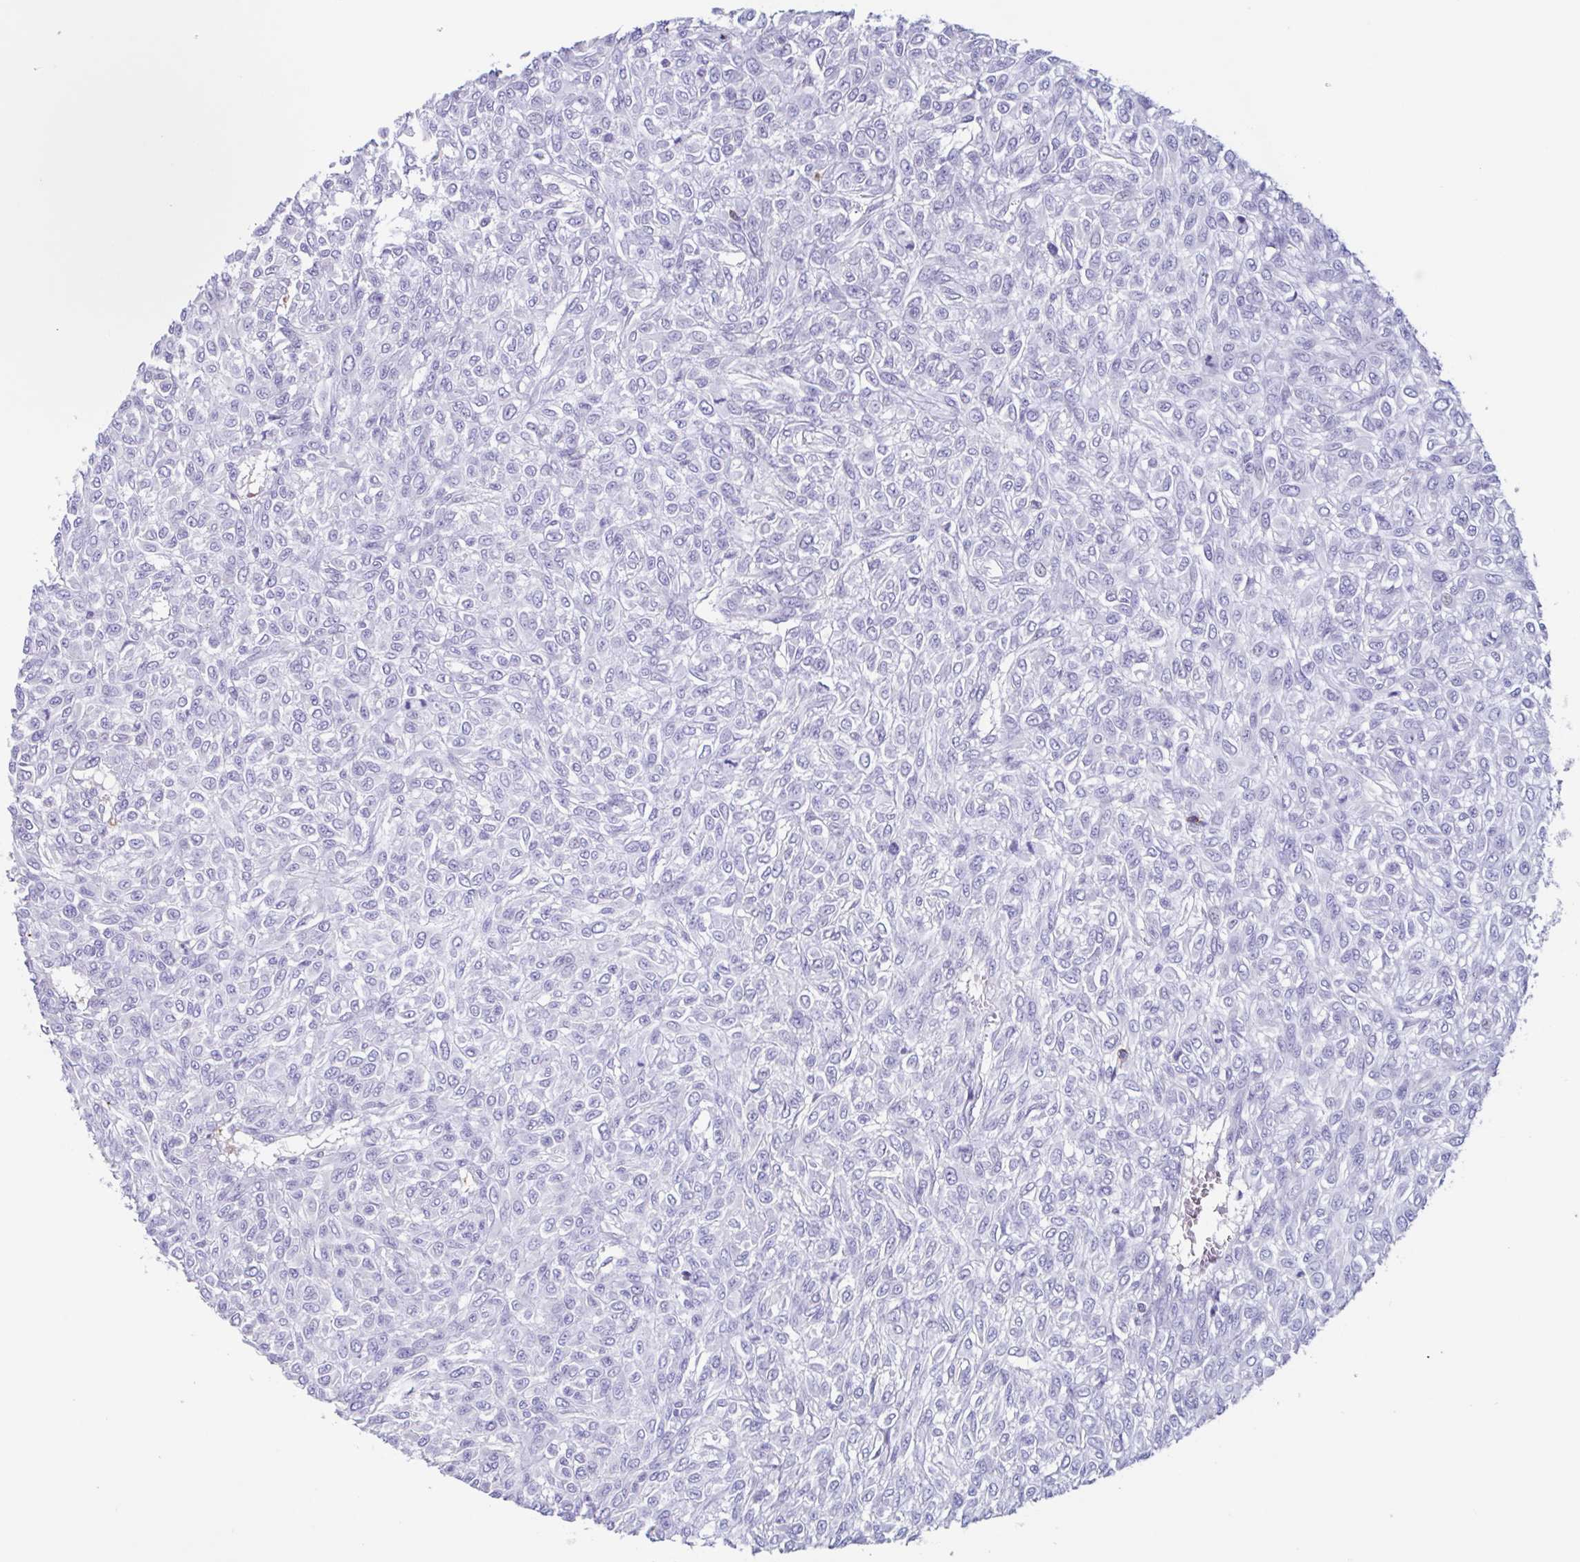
{"staining": {"intensity": "negative", "quantity": "none", "location": "none"}, "tissue": "renal cancer", "cell_type": "Tumor cells", "image_type": "cancer", "snomed": [{"axis": "morphology", "description": "Adenocarcinoma, NOS"}, {"axis": "topography", "description": "Kidney"}], "caption": "This is a histopathology image of immunohistochemistry (IHC) staining of renal cancer (adenocarcinoma), which shows no staining in tumor cells.", "gene": "TPD52", "patient": {"sex": "male", "age": 58}}